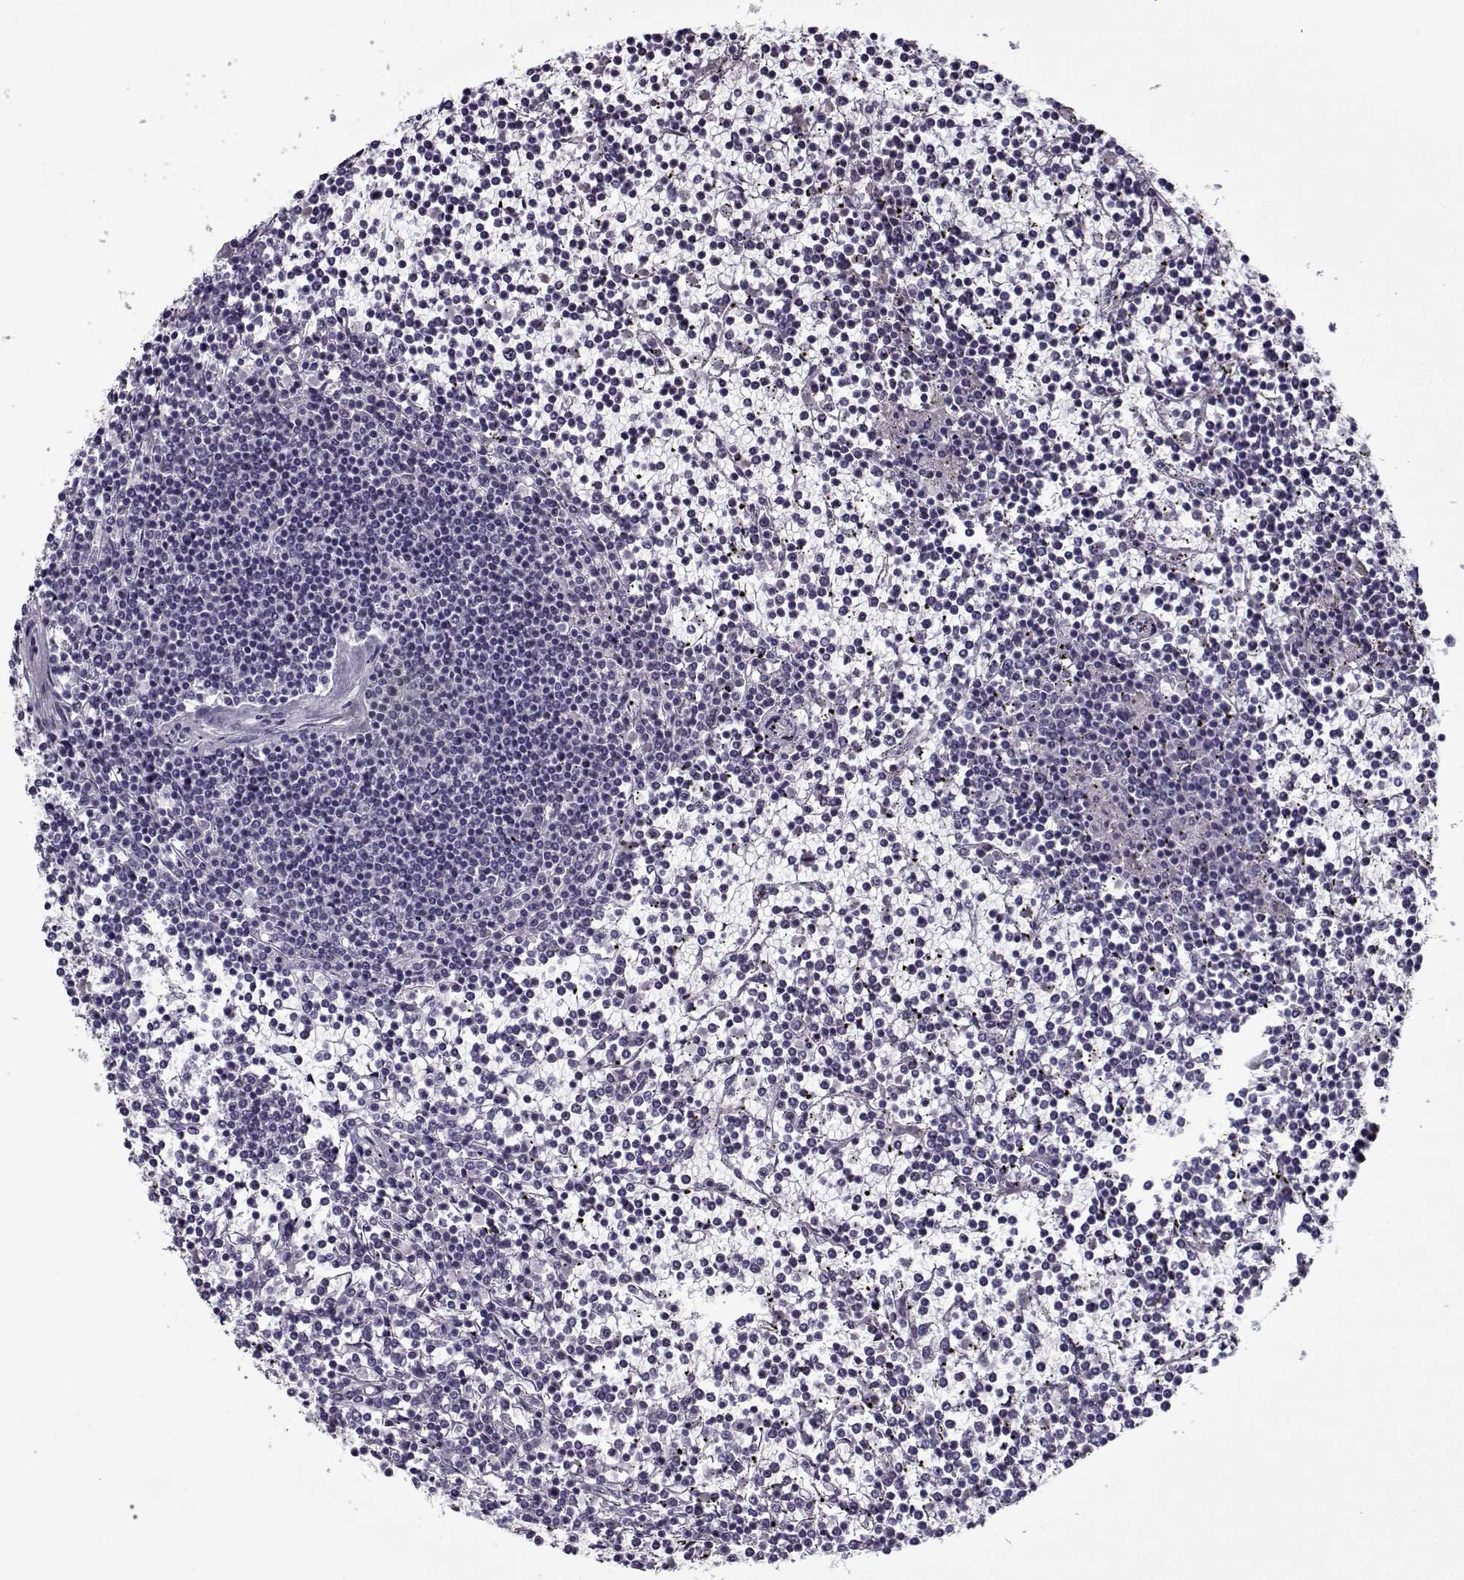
{"staining": {"intensity": "negative", "quantity": "none", "location": "none"}, "tissue": "lymphoma", "cell_type": "Tumor cells", "image_type": "cancer", "snomed": [{"axis": "morphology", "description": "Malignant lymphoma, non-Hodgkin's type, Low grade"}, {"axis": "topography", "description": "Spleen"}], "caption": "IHC of human lymphoma displays no positivity in tumor cells. (Immunohistochemistry (ihc), brightfield microscopy, high magnification).", "gene": "CIBAR1", "patient": {"sex": "female", "age": 19}}